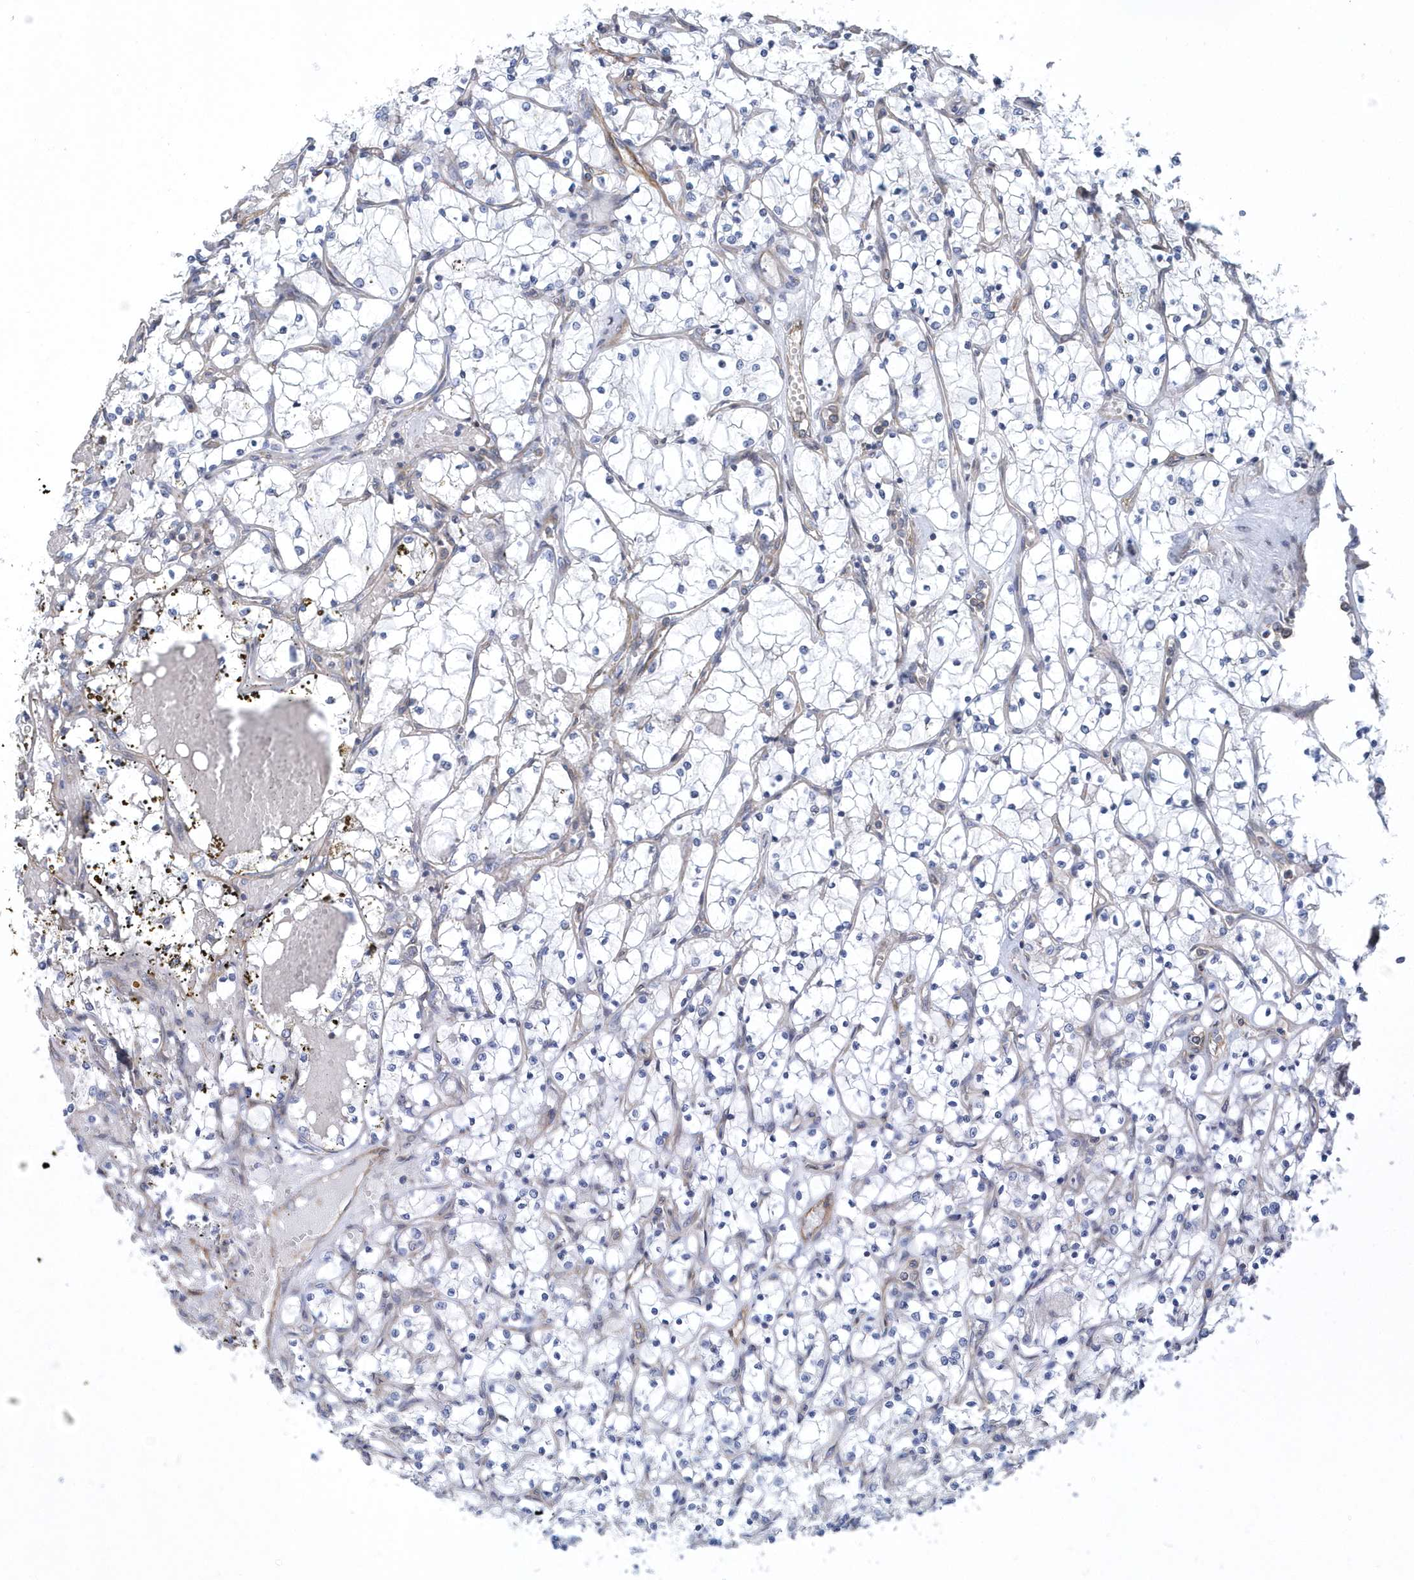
{"staining": {"intensity": "negative", "quantity": "none", "location": "none"}, "tissue": "renal cancer", "cell_type": "Tumor cells", "image_type": "cancer", "snomed": [{"axis": "morphology", "description": "Adenocarcinoma, NOS"}, {"axis": "topography", "description": "Kidney"}], "caption": "High magnification brightfield microscopy of adenocarcinoma (renal) stained with DAB (brown) and counterstained with hematoxylin (blue): tumor cells show no significant positivity.", "gene": "ARAP2", "patient": {"sex": "female", "age": 69}}